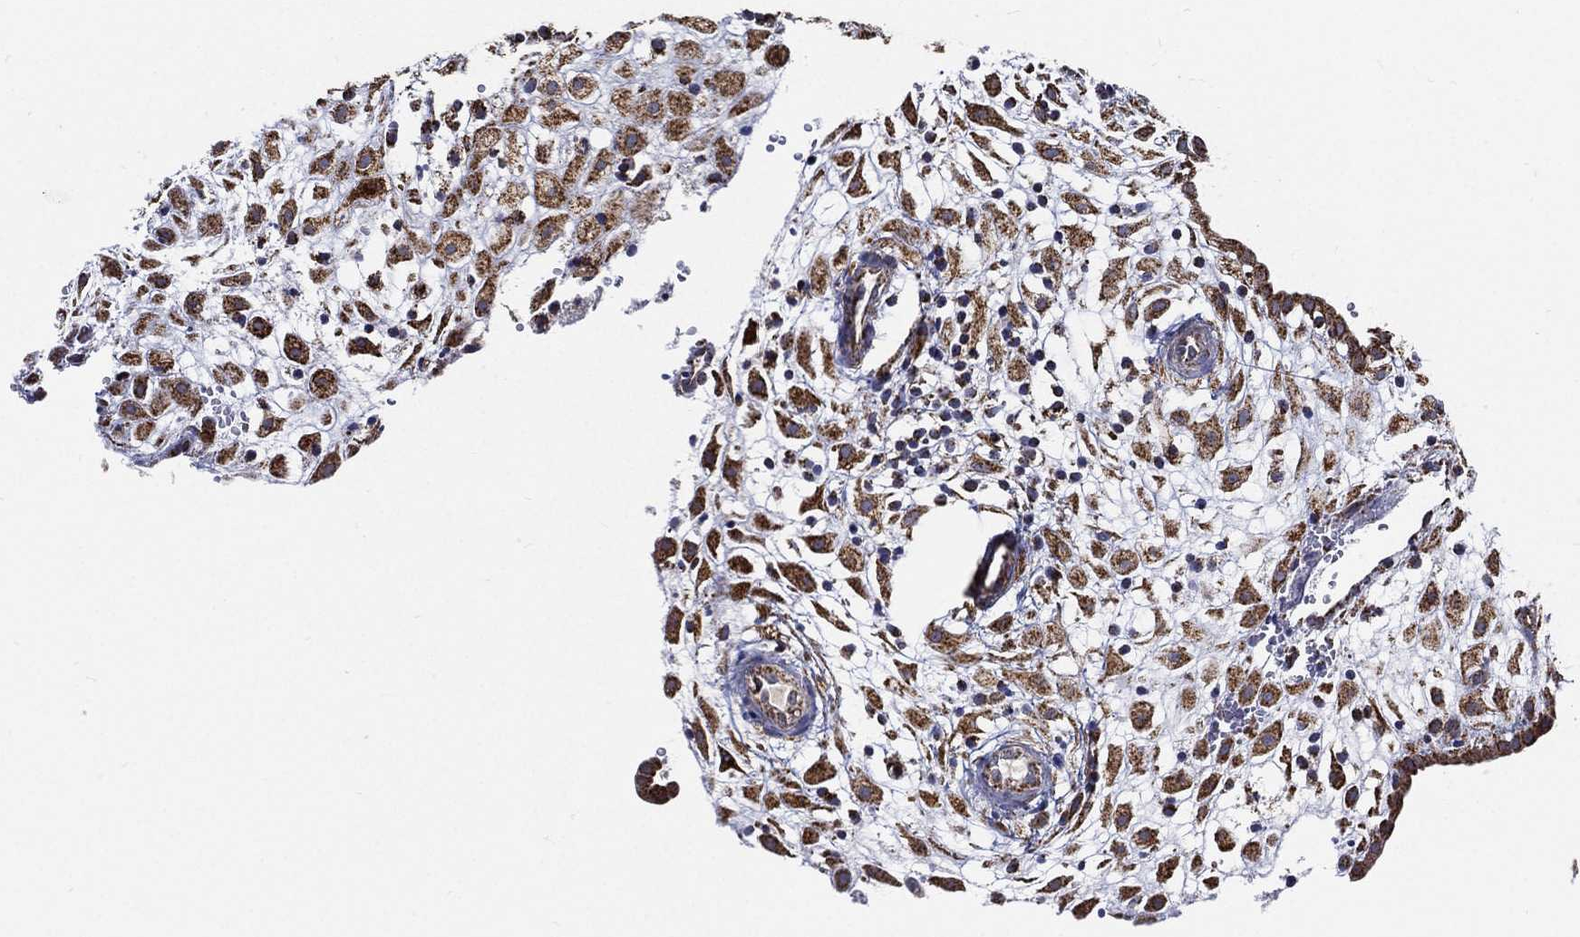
{"staining": {"intensity": "moderate", "quantity": ">75%", "location": "cytoplasmic/membranous"}, "tissue": "placenta", "cell_type": "Decidual cells", "image_type": "normal", "snomed": [{"axis": "morphology", "description": "Normal tissue, NOS"}, {"axis": "topography", "description": "Placenta"}], "caption": "The photomicrograph shows immunohistochemical staining of benign placenta. There is moderate cytoplasmic/membranous expression is appreciated in about >75% of decidual cells.", "gene": "NDUFAB1", "patient": {"sex": "female", "age": 24}}